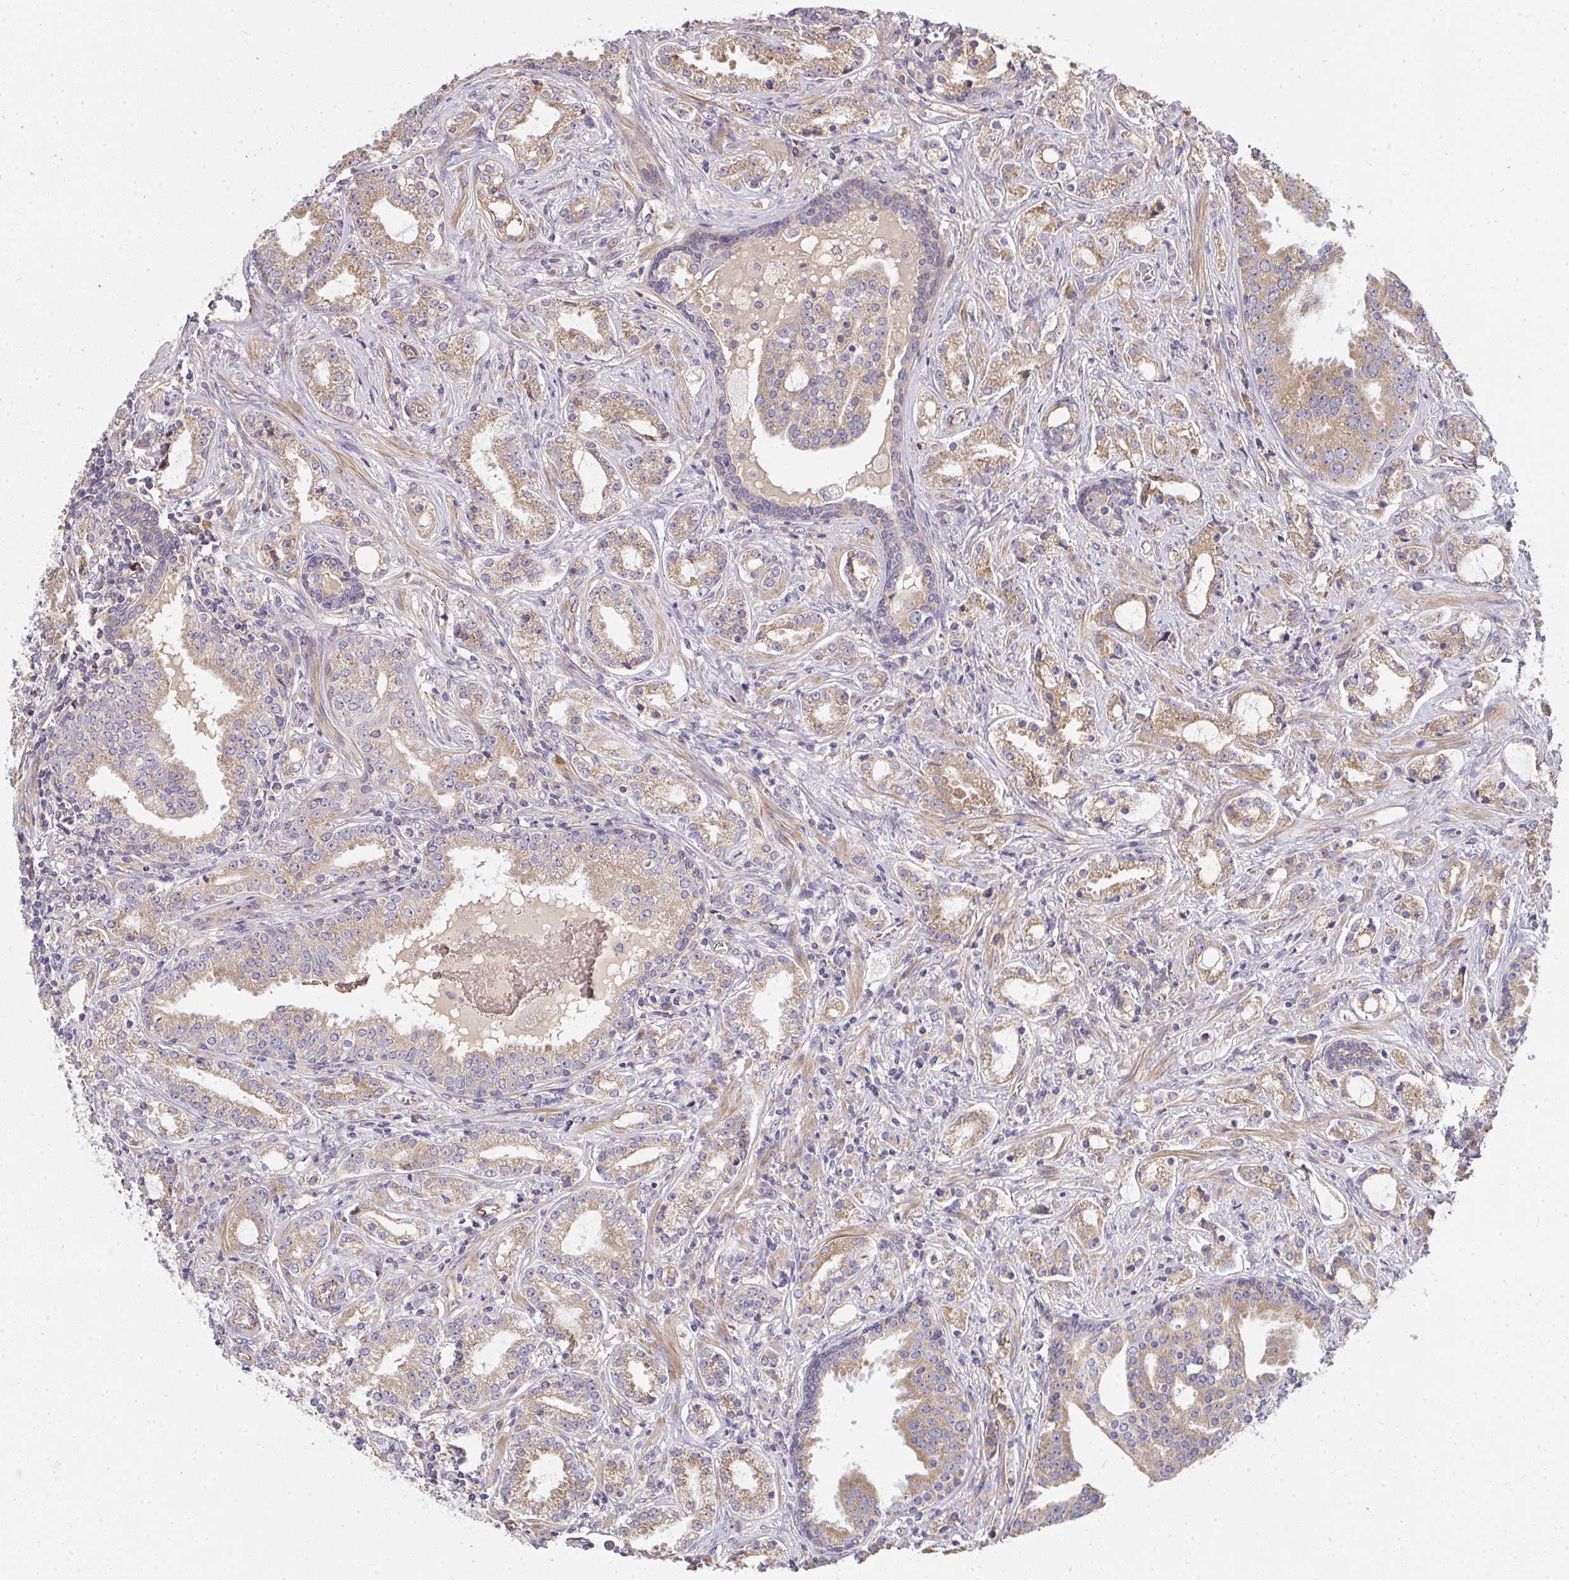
{"staining": {"intensity": "moderate", "quantity": ">75%", "location": "cytoplasmic/membranous"}, "tissue": "prostate cancer", "cell_type": "Tumor cells", "image_type": "cancer", "snomed": [{"axis": "morphology", "description": "Adenocarcinoma, Medium grade"}, {"axis": "topography", "description": "Prostate"}], "caption": "Immunohistochemistry histopathology image of human prostate cancer (adenocarcinoma (medium-grade)) stained for a protein (brown), which reveals medium levels of moderate cytoplasmic/membranous staining in approximately >75% of tumor cells.", "gene": "B4GALT6", "patient": {"sex": "male", "age": 57}}